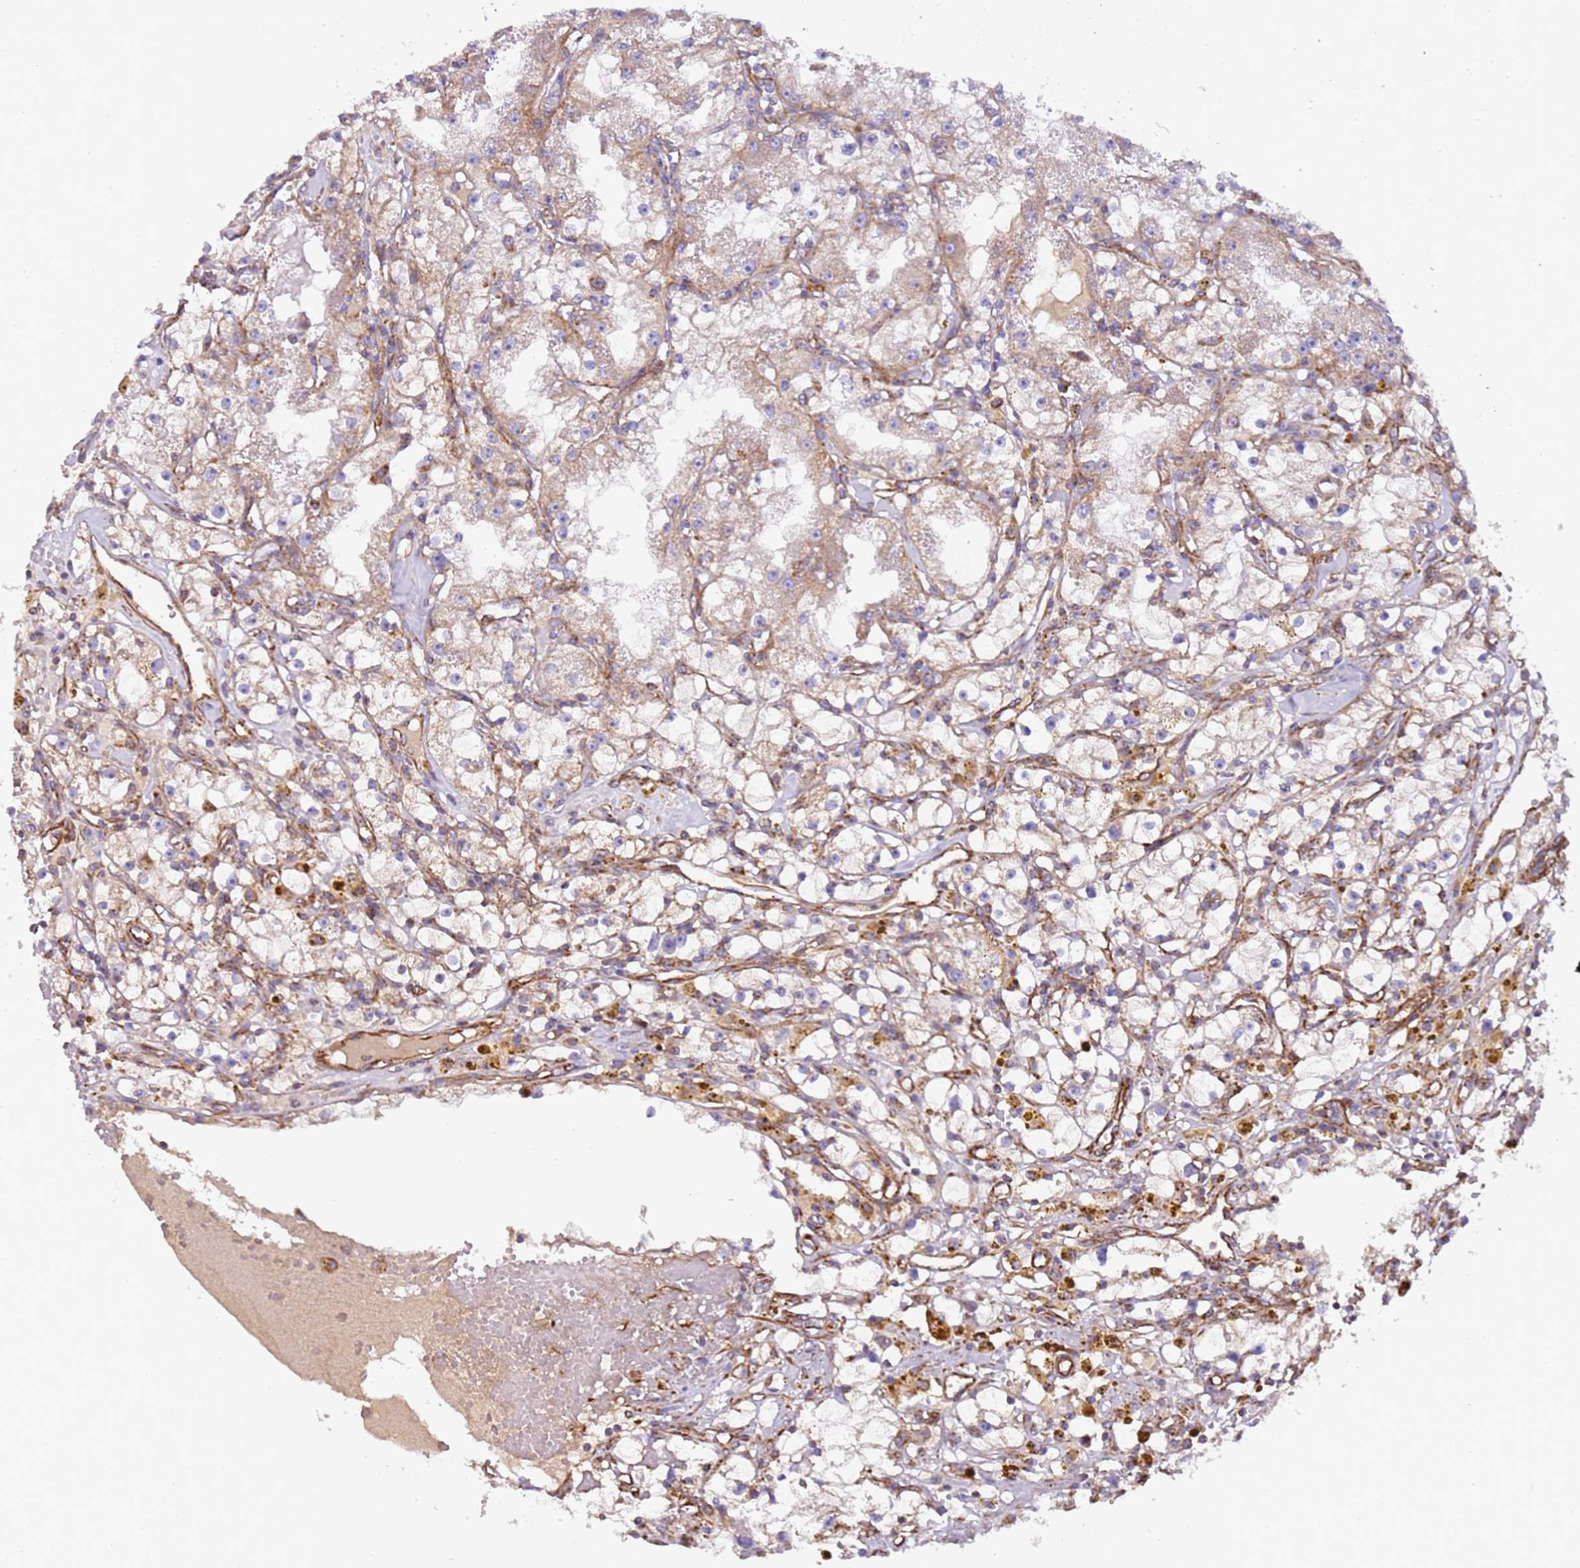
{"staining": {"intensity": "weak", "quantity": "25%-75%", "location": "cytoplasmic/membranous"}, "tissue": "renal cancer", "cell_type": "Tumor cells", "image_type": "cancer", "snomed": [{"axis": "morphology", "description": "Adenocarcinoma, NOS"}, {"axis": "topography", "description": "Kidney"}], "caption": "Brown immunohistochemical staining in adenocarcinoma (renal) reveals weak cytoplasmic/membranous staining in about 25%-75% of tumor cells.", "gene": "MRPL20", "patient": {"sex": "male", "age": 56}}